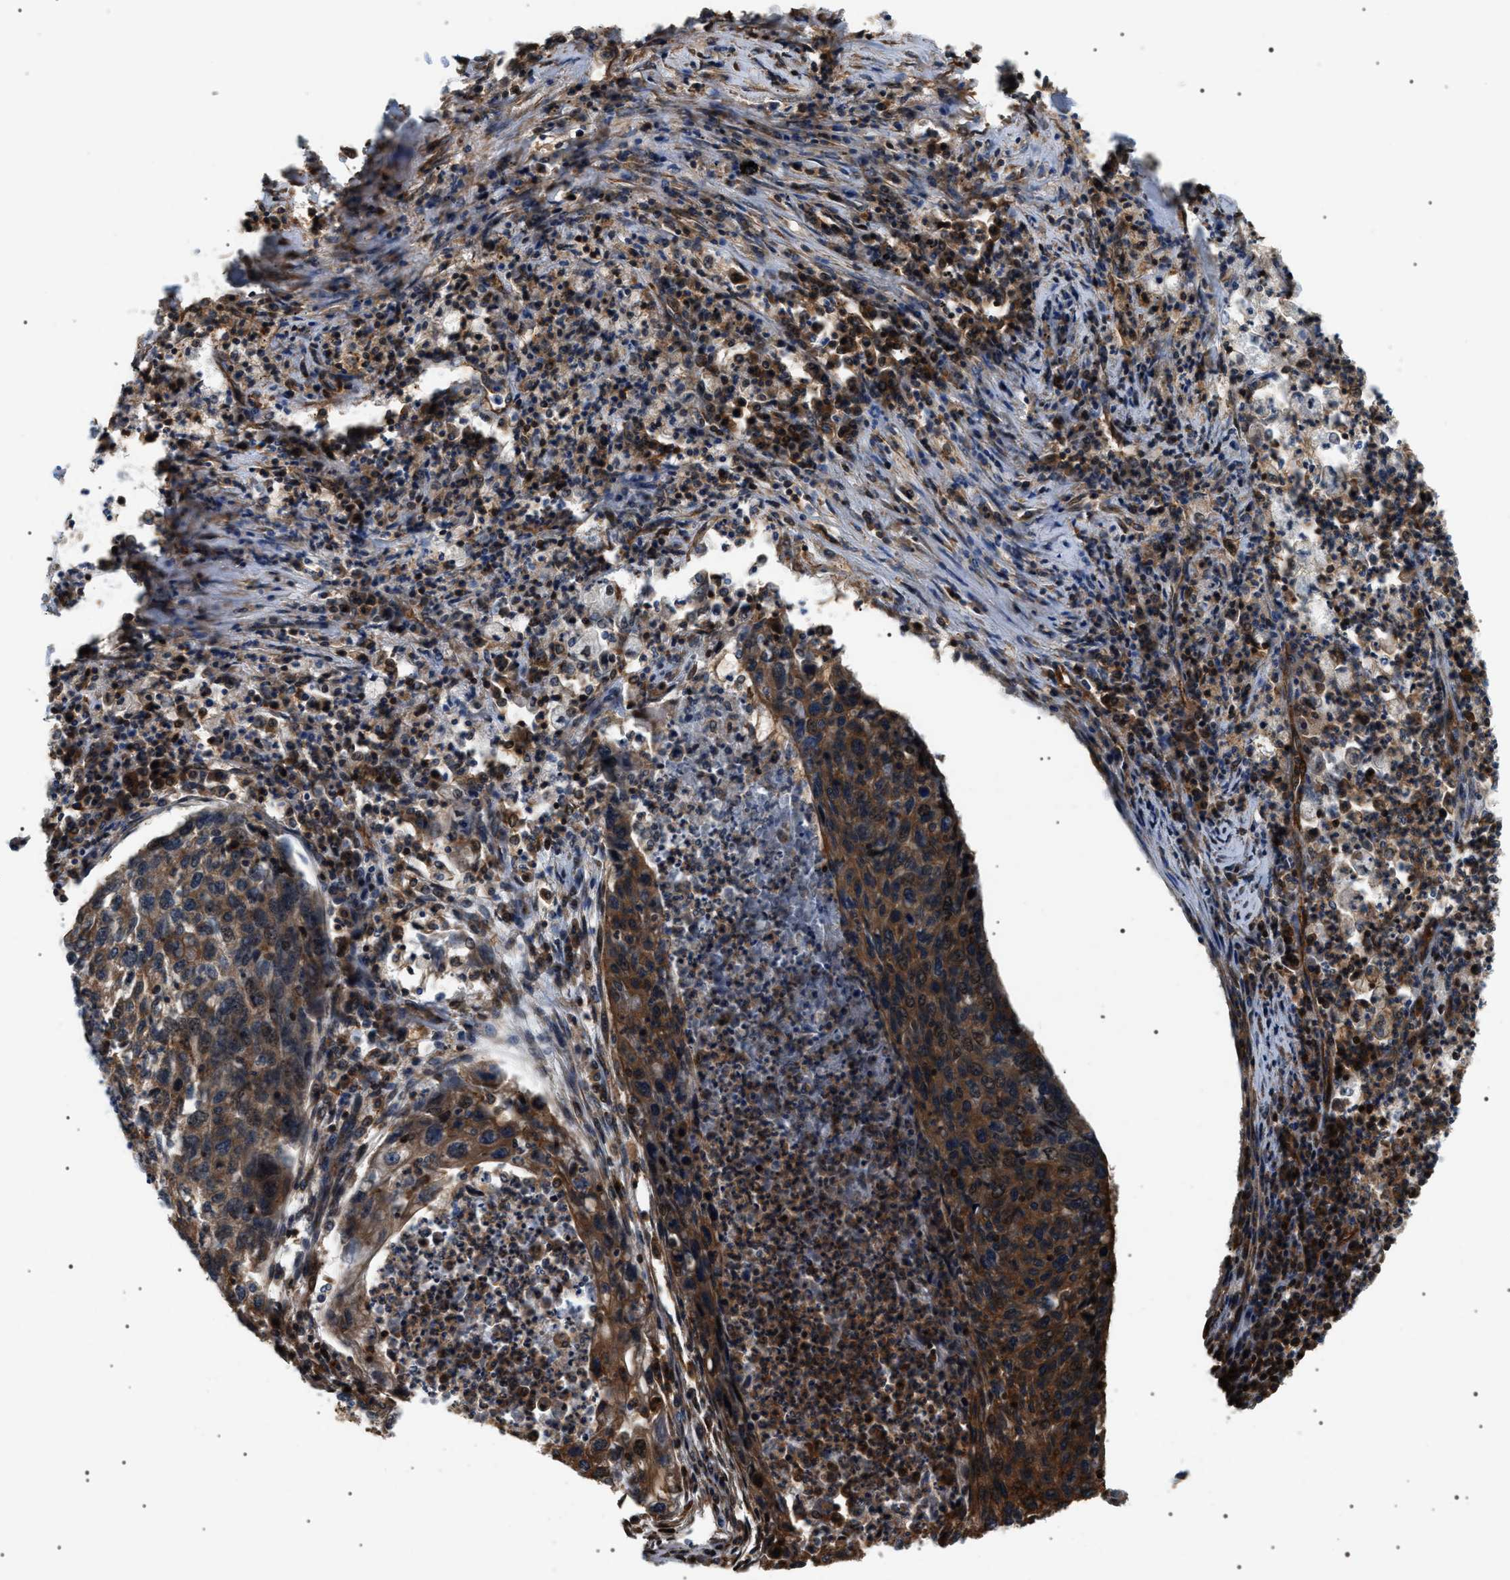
{"staining": {"intensity": "strong", "quantity": ">75%", "location": "cytoplasmic/membranous"}, "tissue": "lung cancer", "cell_type": "Tumor cells", "image_type": "cancer", "snomed": [{"axis": "morphology", "description": "Squamous cell carcinoma, NOS"}, {"axis": "topography", "description": "Lung"}], "caption": "Protein expression analysis of human lung cancer (squamous cell carcinoma) reveals strong cytoplasmic/membranous positivity in about >75% of tumor cells.", "gene": "SH3GLB2", "patient": {"sex": "female", "age": 63}}